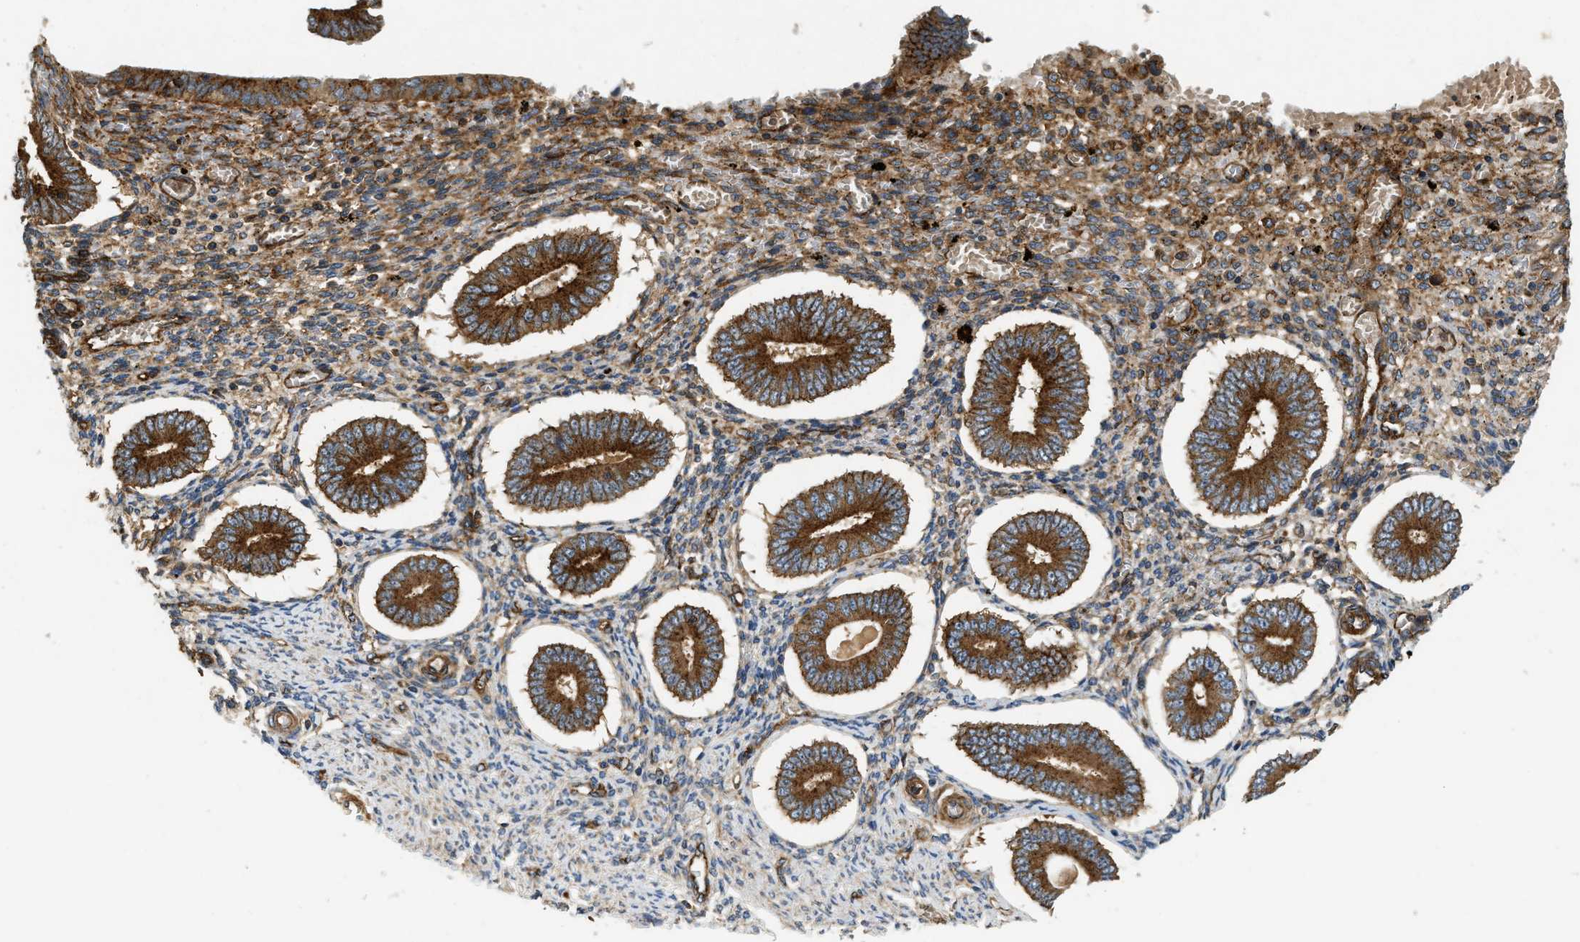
{"staining": {"intensity": "moderate", "quantity": ">75%", "location": "cytoplasmic/membranous"}, "tissue": "endometrium", "cell_type": "Cells in endometrial stroma", "image_type": "normal", "snomed": [{"axis": "morphology", "description": "Normal tissue, NOS"}, {"axis": "topography", "description": "Endometrium"}], "caption": "About >75% of cells in endometrial stroma in normal human endometrium exhibit moderate cytoplasmic/membranous protein expression as visualized by brown immunohistochemical staining.", "gene": "HIP1", "patient": {"sex": "female", "age": 42}}